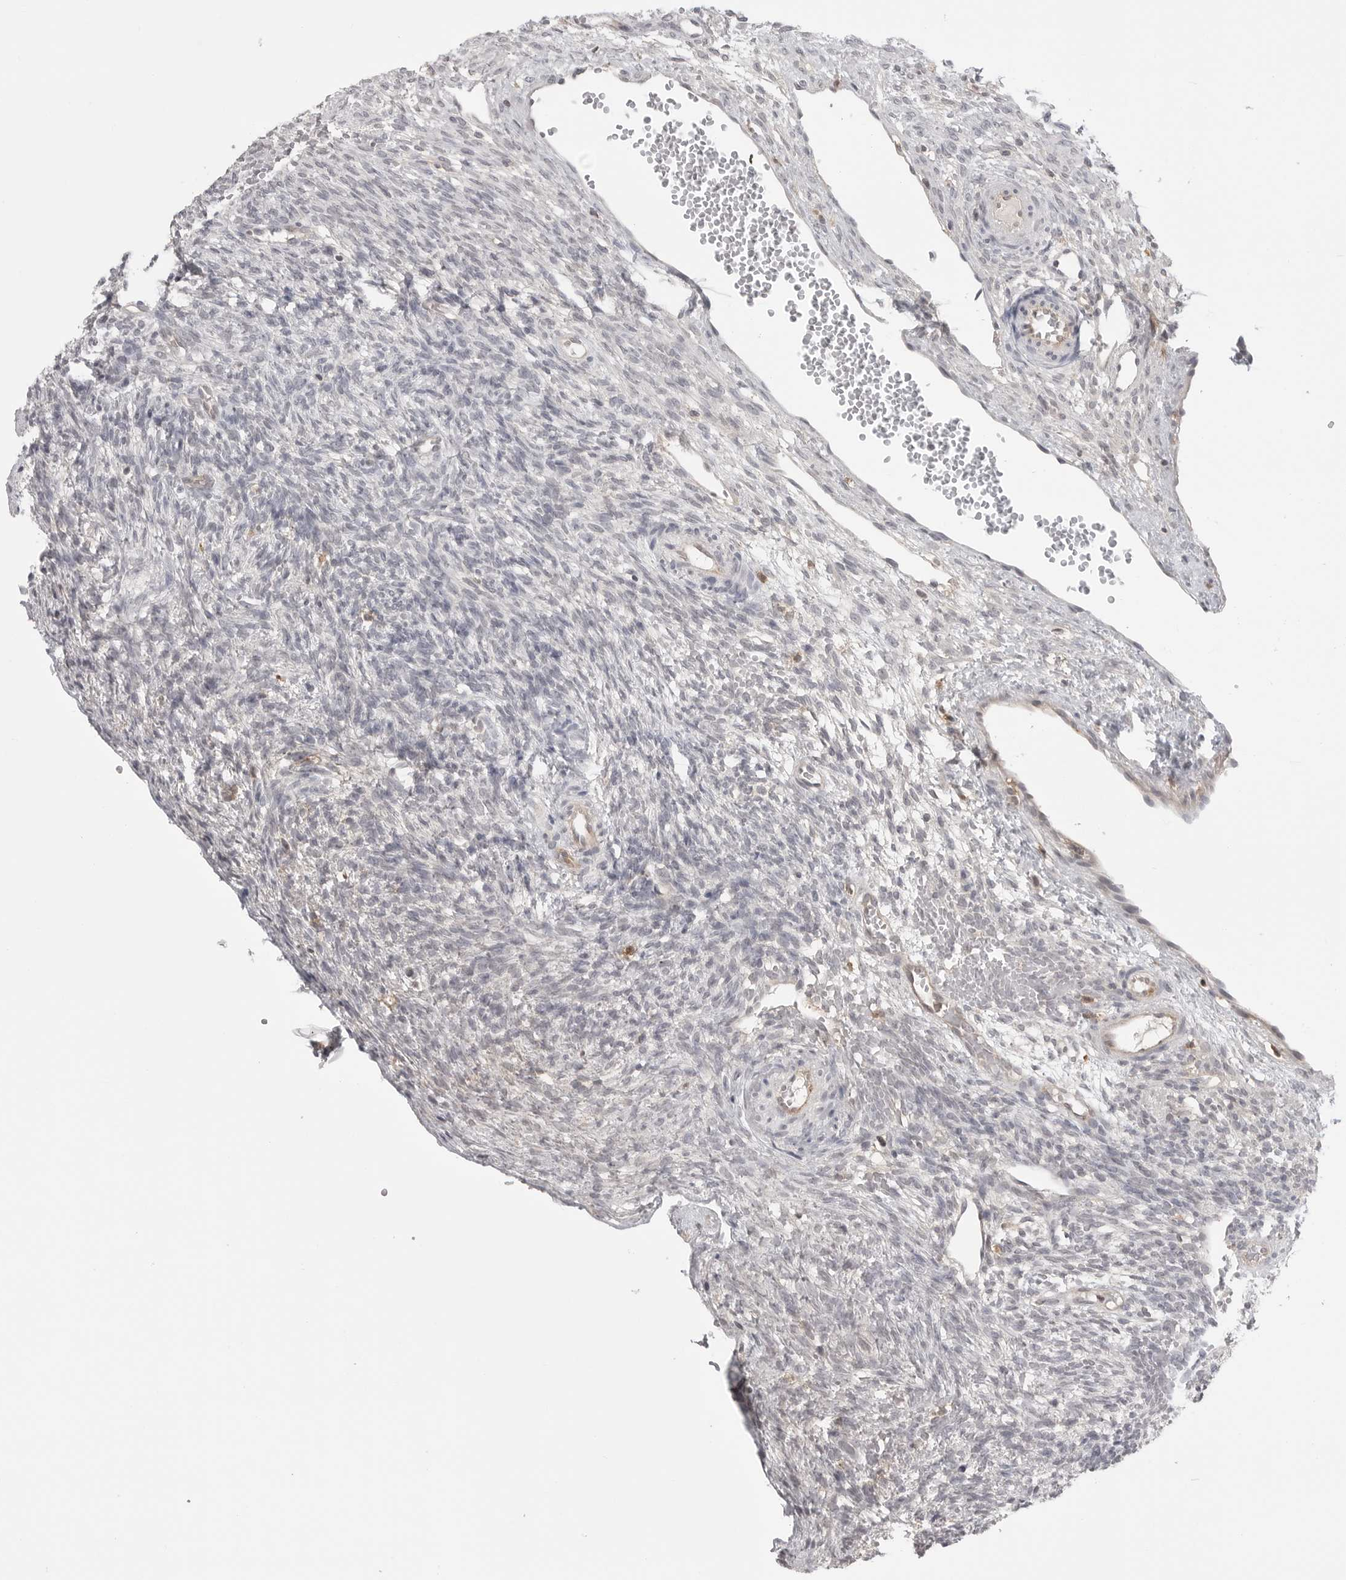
{"staining": {"intensity": "negative", "quantity": "none", "location": "none"}, "tissue": "ovary", "cell_type": "Ovarian stroma cells", "image_type": "normal", "snomed": [{"axis": "morphology", "description": "Normal tissue, NOS"}, {"axis": "topography", "description": "Ovary"}], "caption": "Immunohistochemical staining of normal human ovary reveals no significant staining in ovarian stroma cells. Brightfield microscopy of immunohistochemistry stained with DAB (3,3'-diaminobenzidine) (brown) and hematoxylin (blue), captured at high magnification.", "gene": "IFNGR1", "patient": {"sex": "female", "age": 34}}